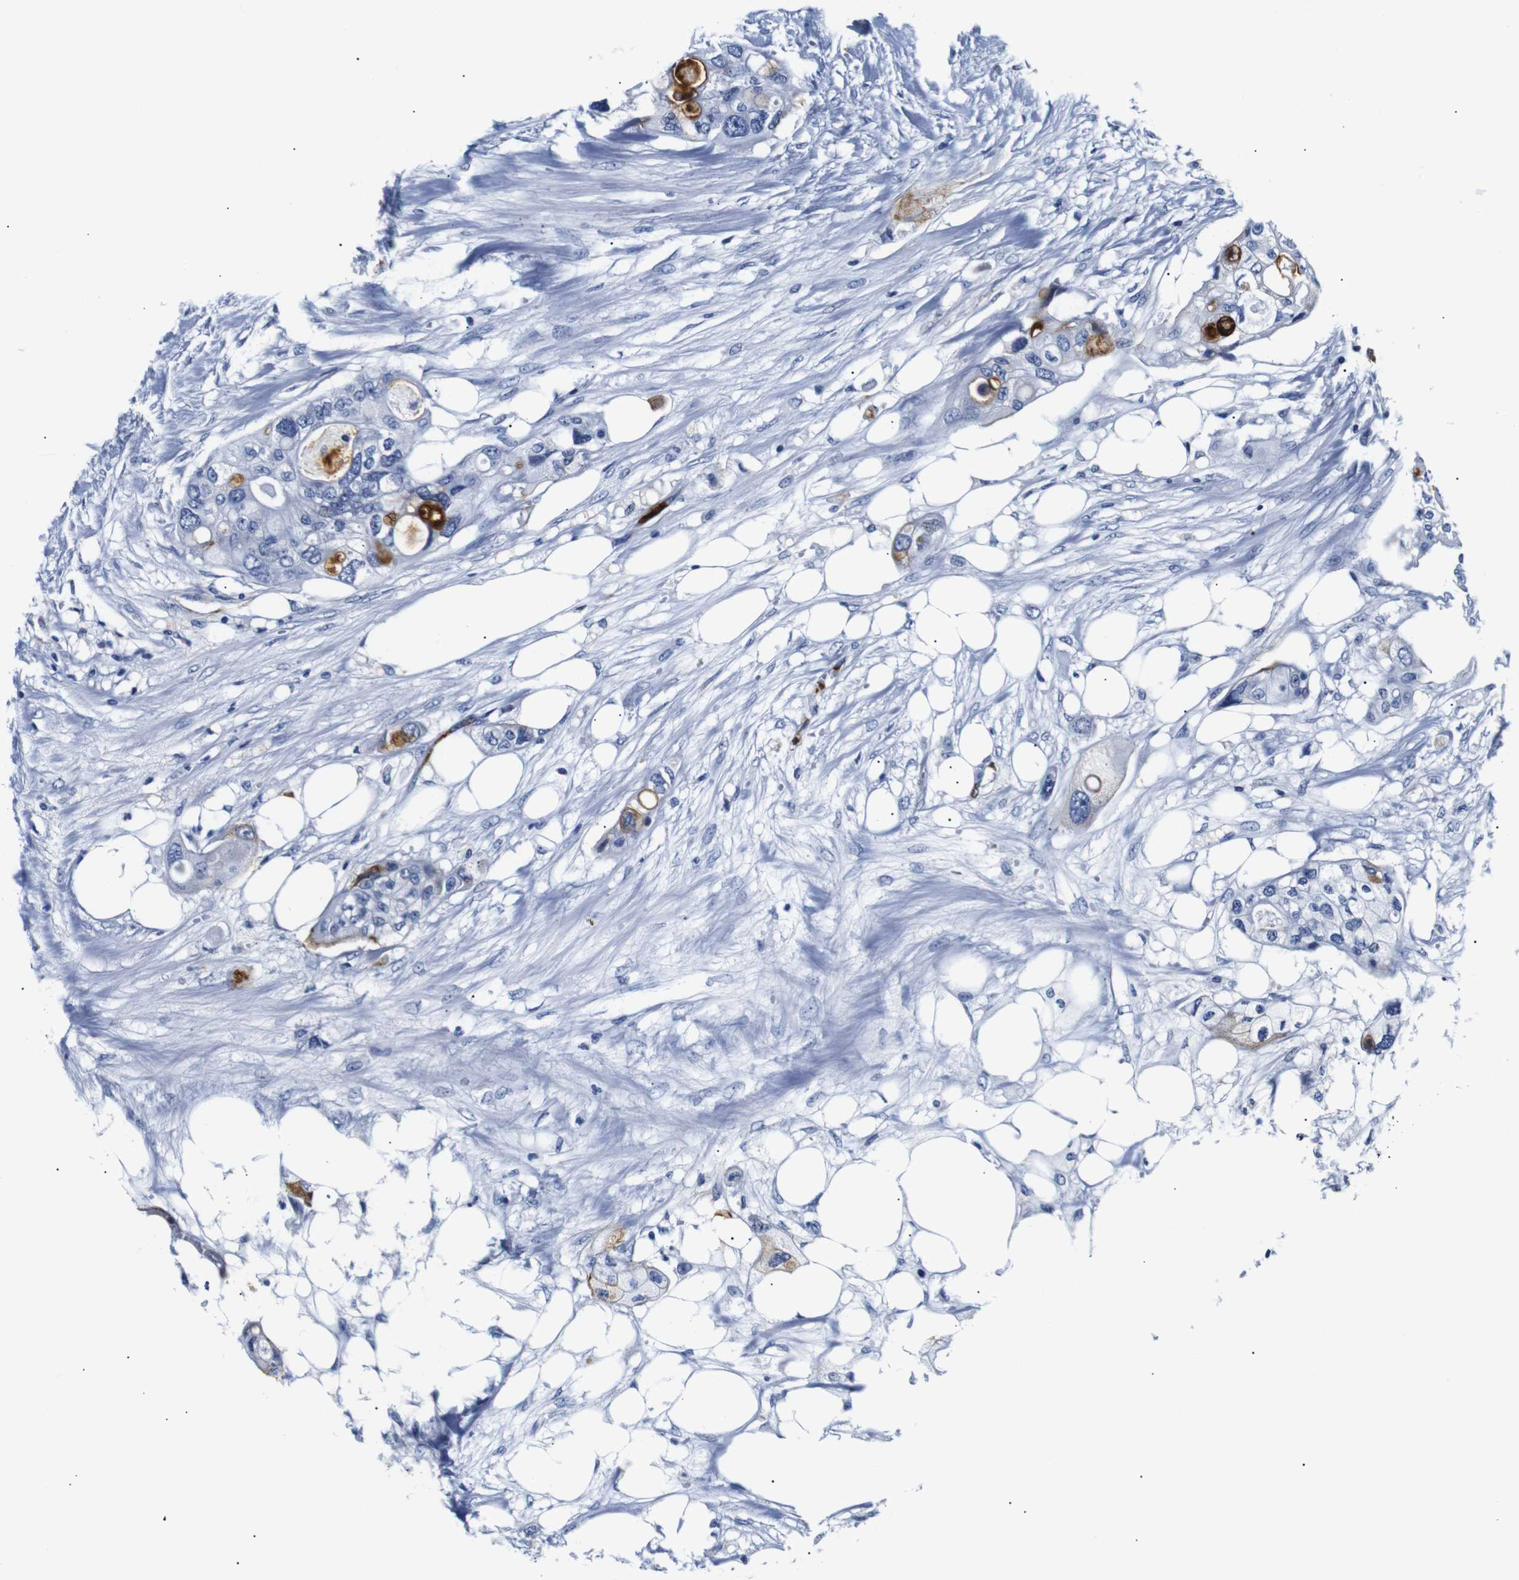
{"staining": {"intensity": "negative", "quantity": "none", "location": "none"}, "tissue": "colorectal cancer", "cell_type": "Tumor cells", "image_type": "cancer", "snomed": [{"axis": "morphology", "description": "Adenocarcinoma, NOS"}, {"axis": "topography", "description": "Colon"}], "caption": "This is a photomicrograph of IHC staining of colorectal cancer (adenocarcinoma), which shows no staining in tumor cells.", "gene": "MUC4", "patient": {"sex": "female", "age": 57}}